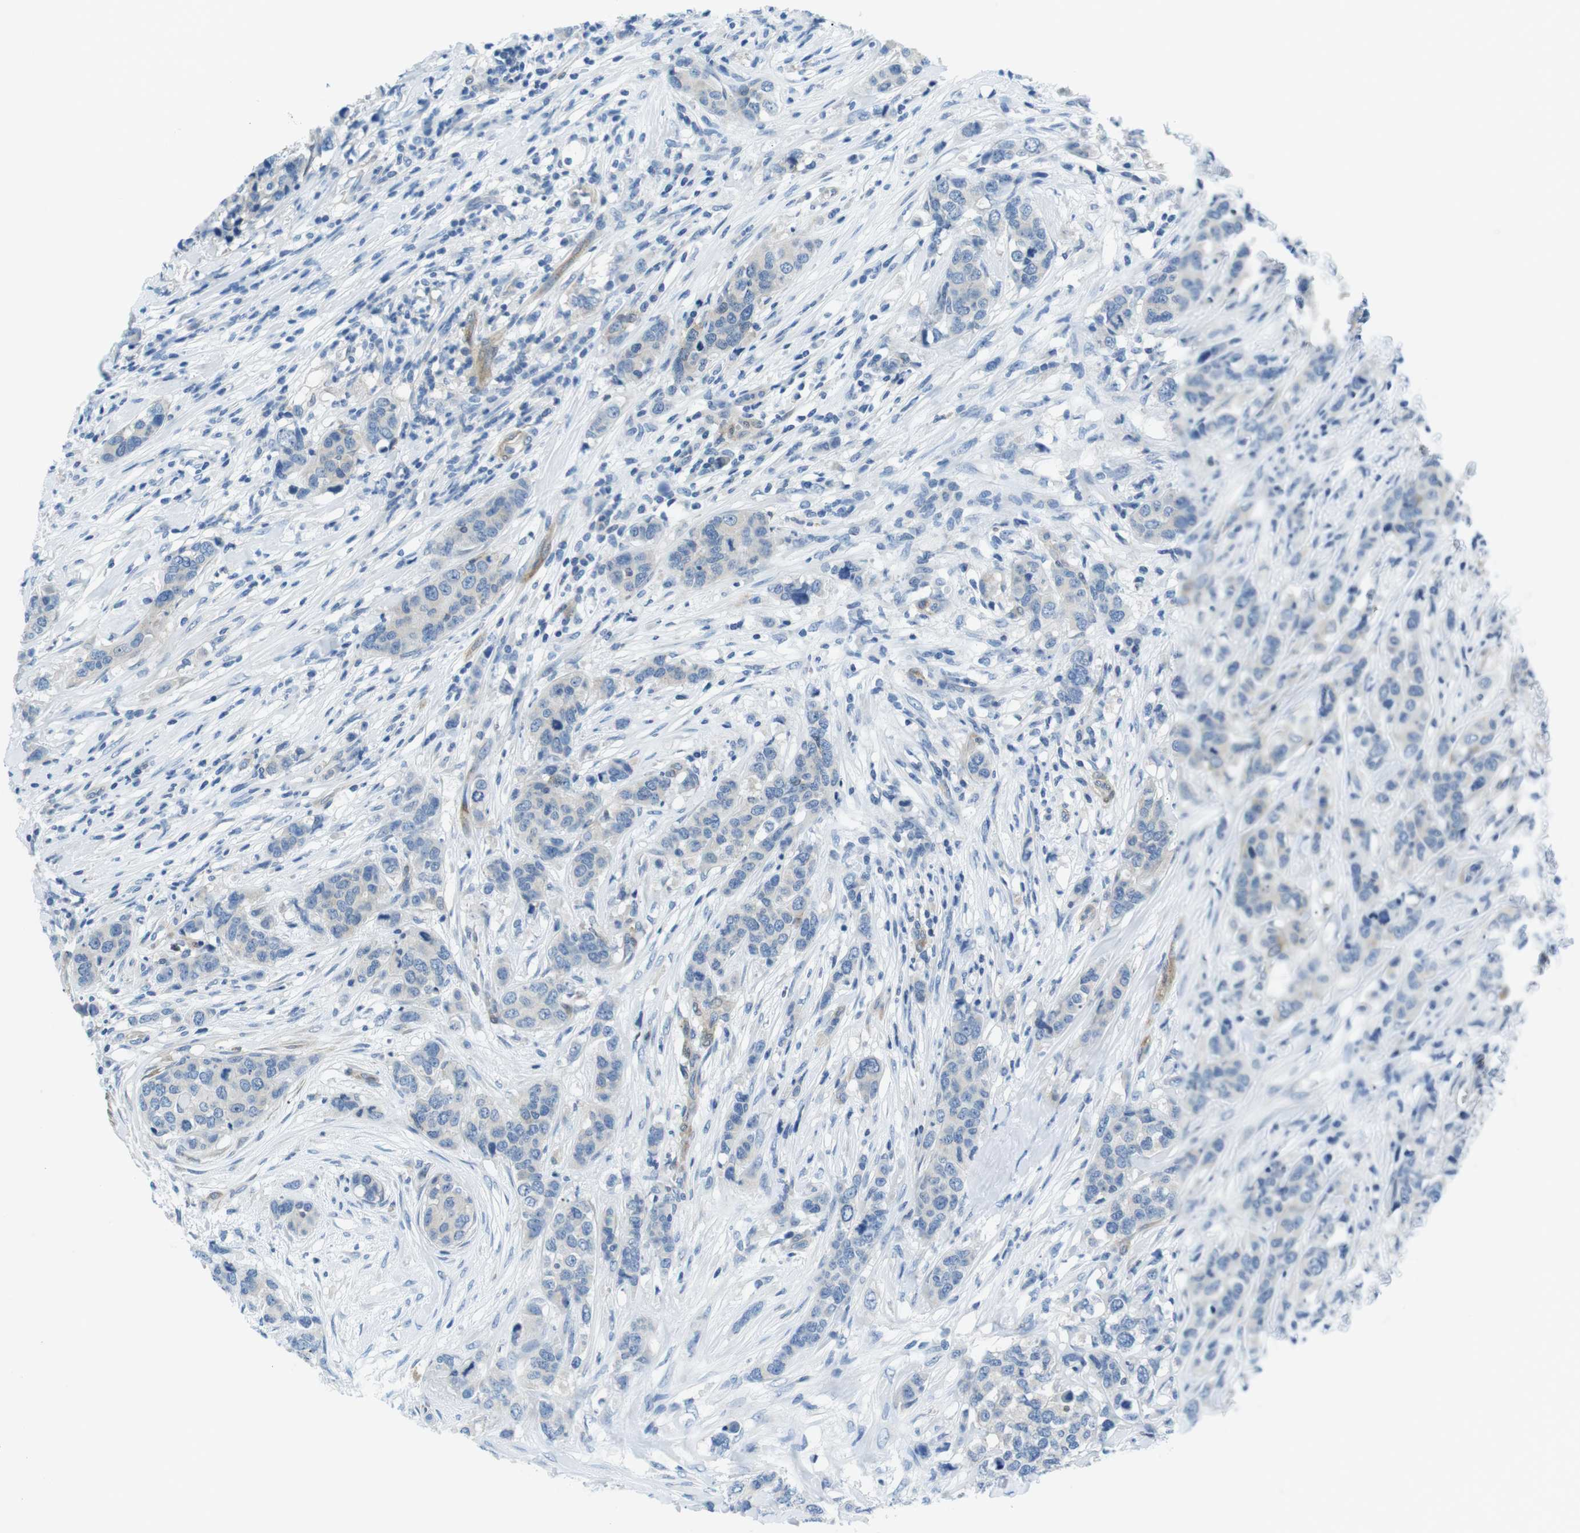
{"staining": {"intensity": "negative", "quantity": "none", "location": "none"}, "tissue": "breast cancer", "cell_type": "Tumor cells", "image_type": "cancer", "snomed": [{"axis": "morphology", "description": "Lobular carcinoma"}, {"axis": "topography", "description": "Breast"}], "caption": "Immunohistochemistry (IHC) photomicrograph of neoplastic tissue: human lobular carcinoma (breast) stained with DAB (3,3'-diaminobenzidine) demonstrates no significant protein staining in tumor cells.", "gene": "PHLDA1", "patient": {"sex": "female", "age": 59}}